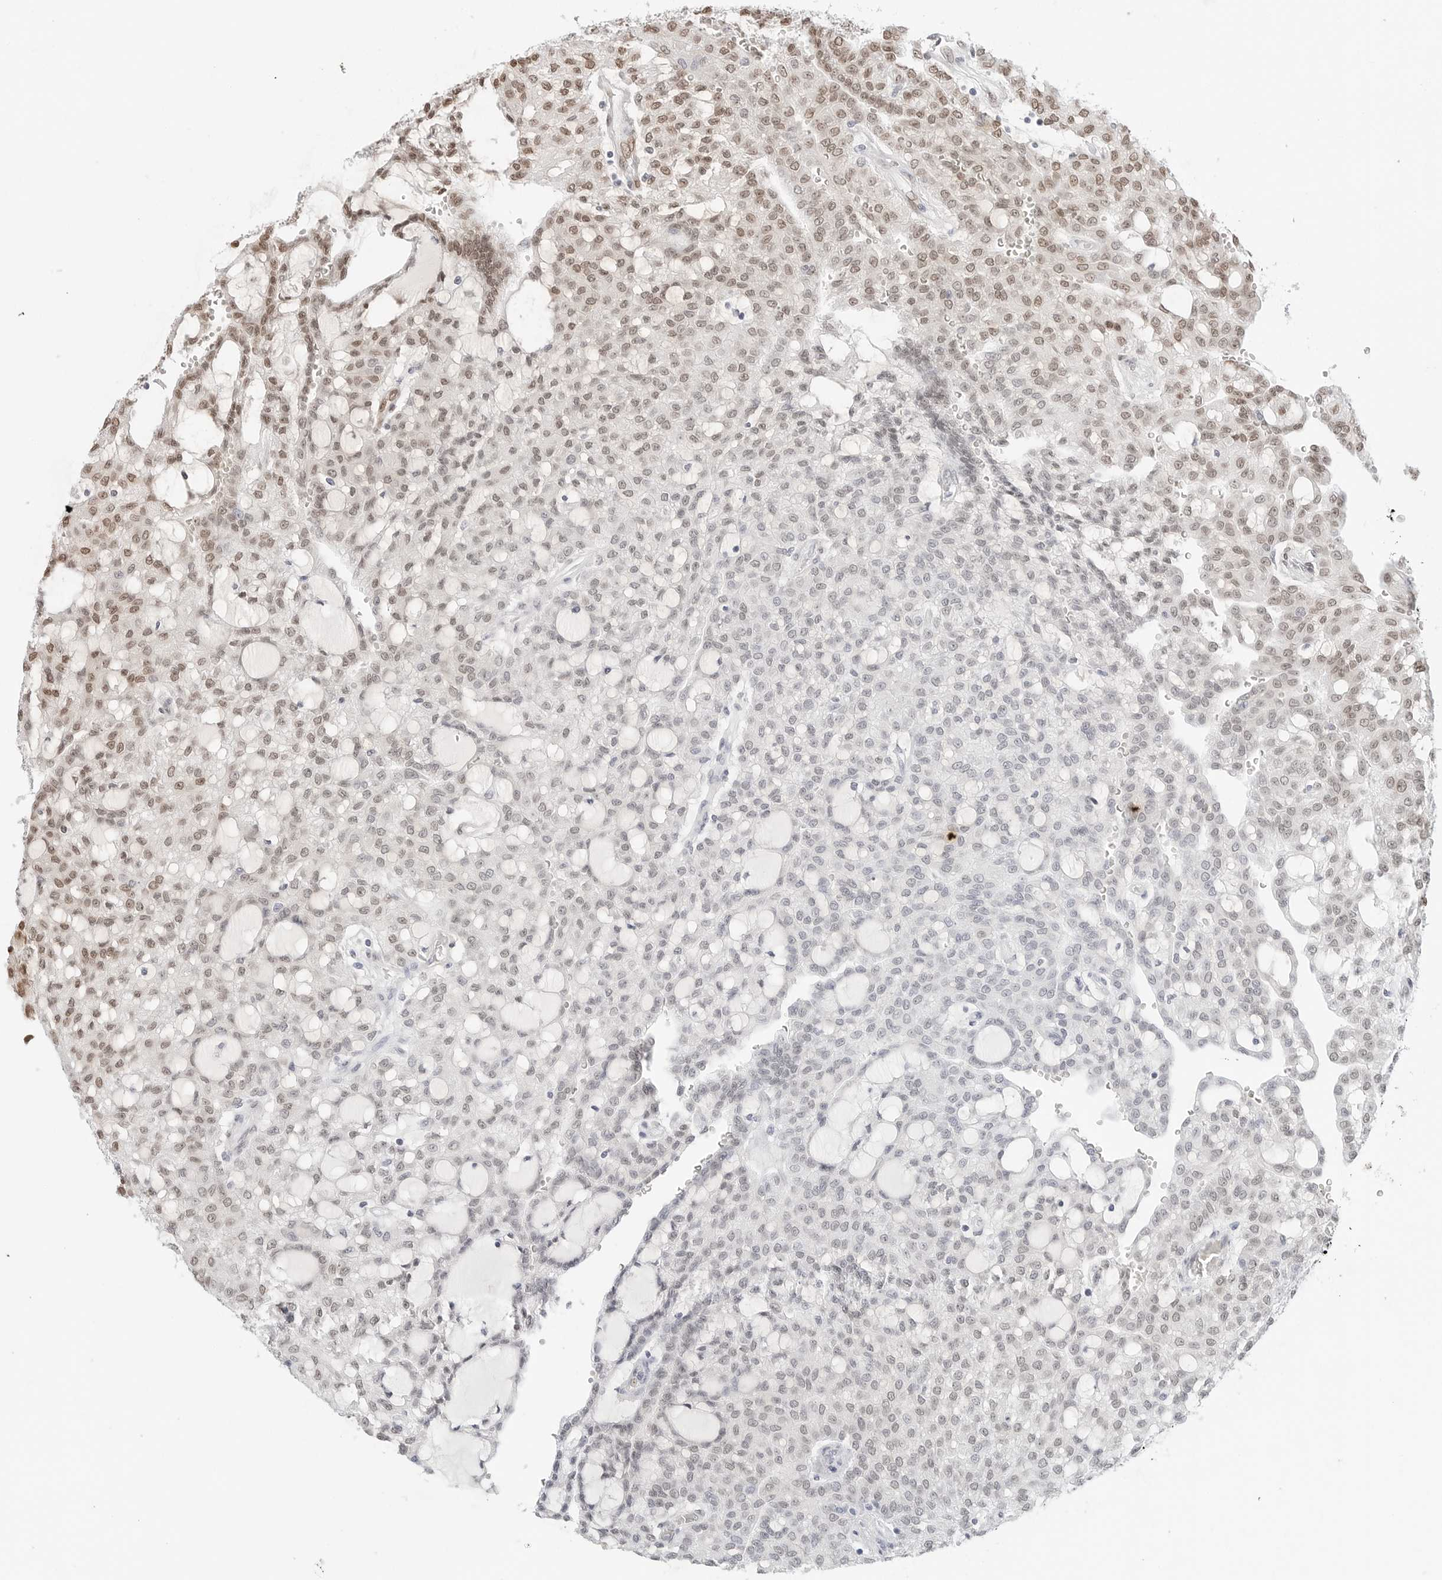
{"staining": {"intensity": "moderate", "quantity": "<25%", "location": "nuclear"}, "tissue": "renal cancer", "cell_type": "Tumor cells", "image_type": "cancer", "snomed": [{"axis": "morphology", "description": "Adenocarcinoma, NOS"}, {"axis": "topography", "description": "Kidney"}], "caption": "Immunohistochemistry (IHC) histopathology image of neoplastic tissue: renal adenocarcinoma stained using IHC displays low levels of moderate protein expression localized specifically in the nuclear of tumor cells, appearing as a nuclear brown color.", "gene": "SPIDR", "patient": {"sex": "male", "age": 63}}